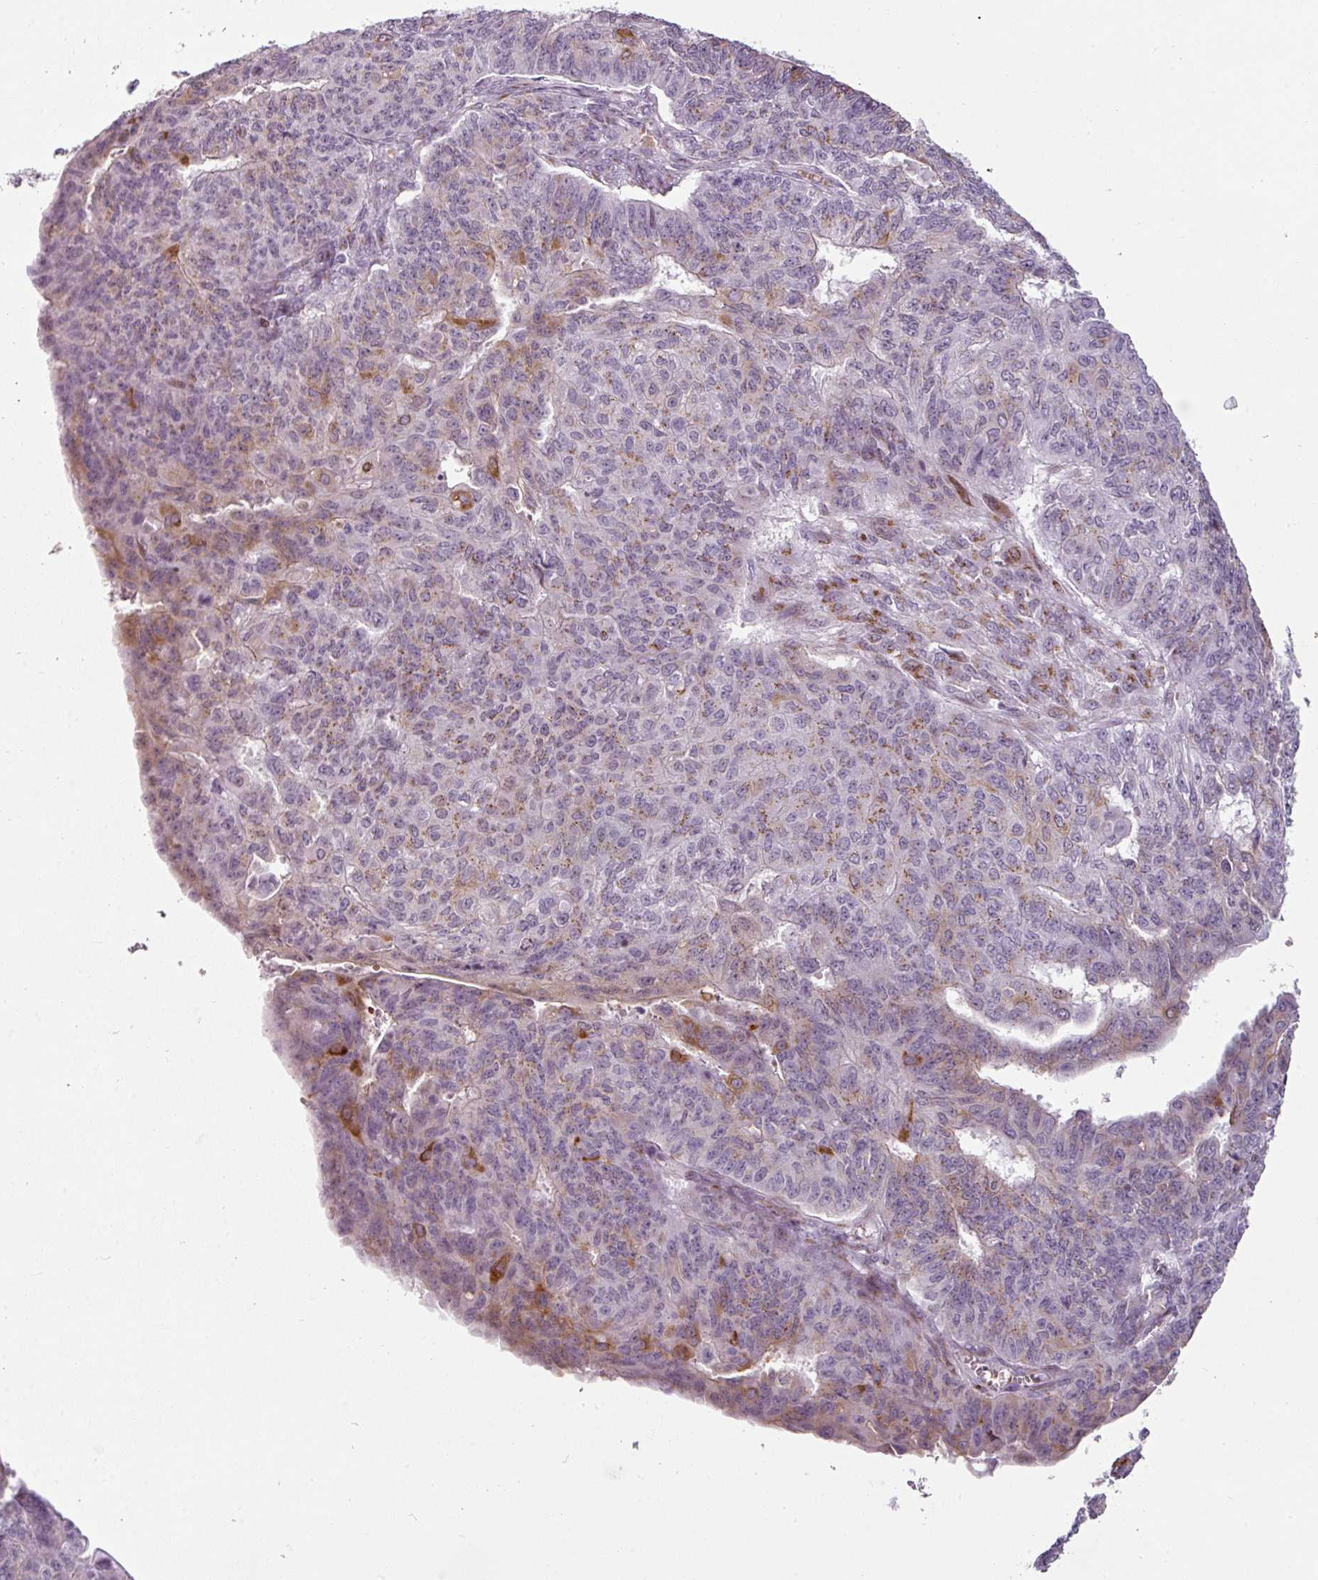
{"staining": {"intensity": "moderate", "quantity": "25%-75%", "location": "cytoplasmic/membranous,nuclear"}, "tissue": "endometrial cancer", "cell_type": "Tumor cells", "image_type": "cancer", "snomed": [{"axis": "morphology", "description": "Adenocarcinoma, NOS"}, {"axis": "topography", "description": "Endometrium"}], "caption": "Protein positivity by IHC reveals moderate cytoplasmic/membranous and nuclear expression in about 25%-75% of tumor cells in adenocarcinoma (endometrial).", "gene": "SYT8", "patient": {"sex": "female", "age": 32}}